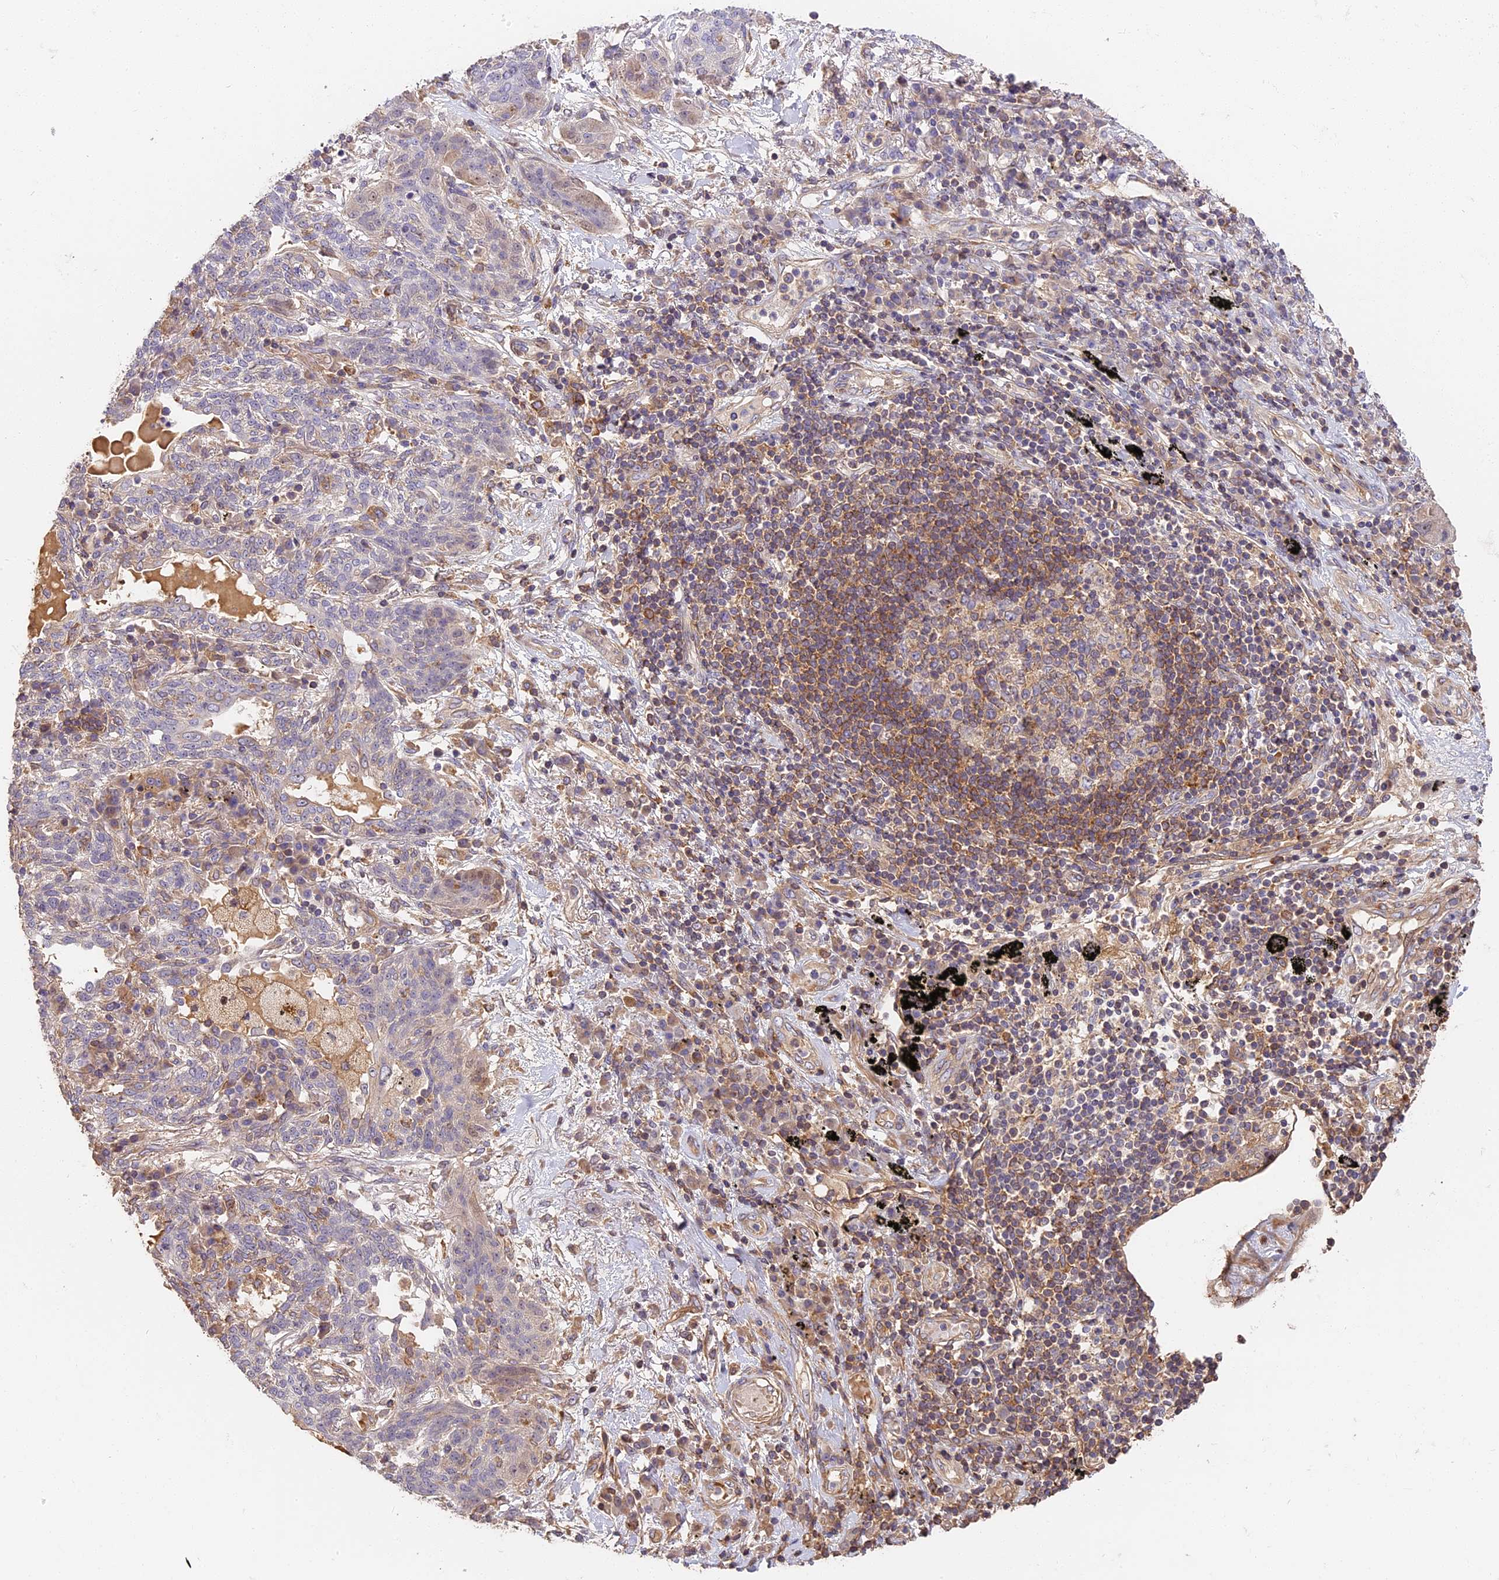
{"staining": {"intensity": "negative", "quantity": "none", "location": "none"}, "tissue": "lung cancer", "cell_type": "Tumor cells", "image_type": "cancer", "snomed": [{"axis": "morphology", "description": "Squamous cell carcinoma, NOS"}, {"axis": "topography", "description": "Lung"}], "caption": "IHC of lung squamous cell carcinoma displays no positivity in tumor cells.", "gene": "ARHGAP17", "patient": {"sex": "female", "age": 70}}